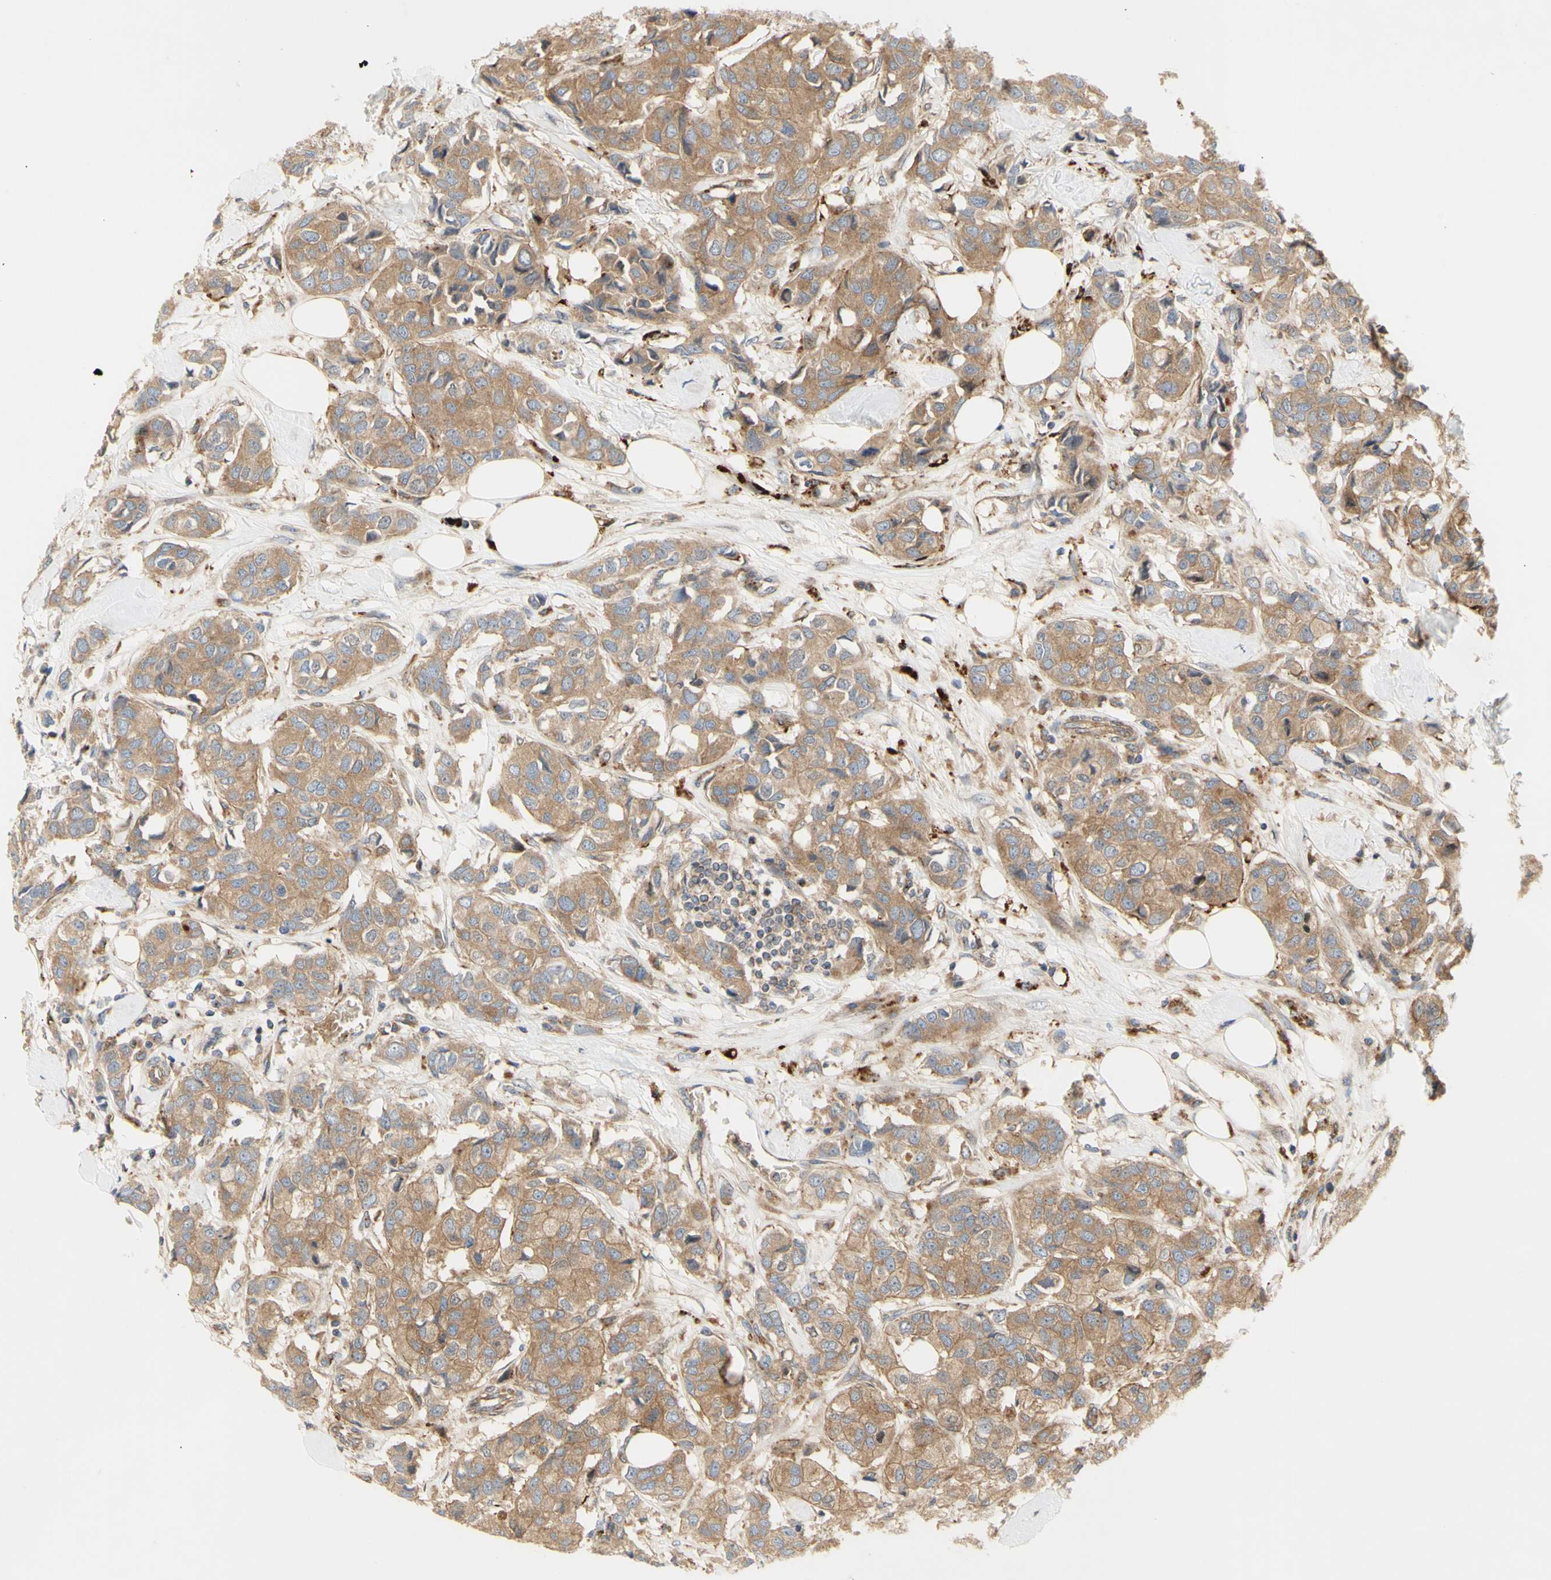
{"staining": {"intensity": "weak", "quantity": ">75%", "location": "cytoplasmic/membranous"}, "tissue": "breast cancer", "cell_type": "Tumor cells", "image_type": "cancer", "snomed": [{"axis": "morphology", "description": "Duct carcinoma"}, {"axis": "topography", "description": "Breast"}], "caption": "Protein expression analysis of breast cancer exhibits weak cytoplasmic/membranous positivity in approximately >75% of tumor cells.", "gene": "TUBG2", "patient": {"sex": "female", "age": 80}}